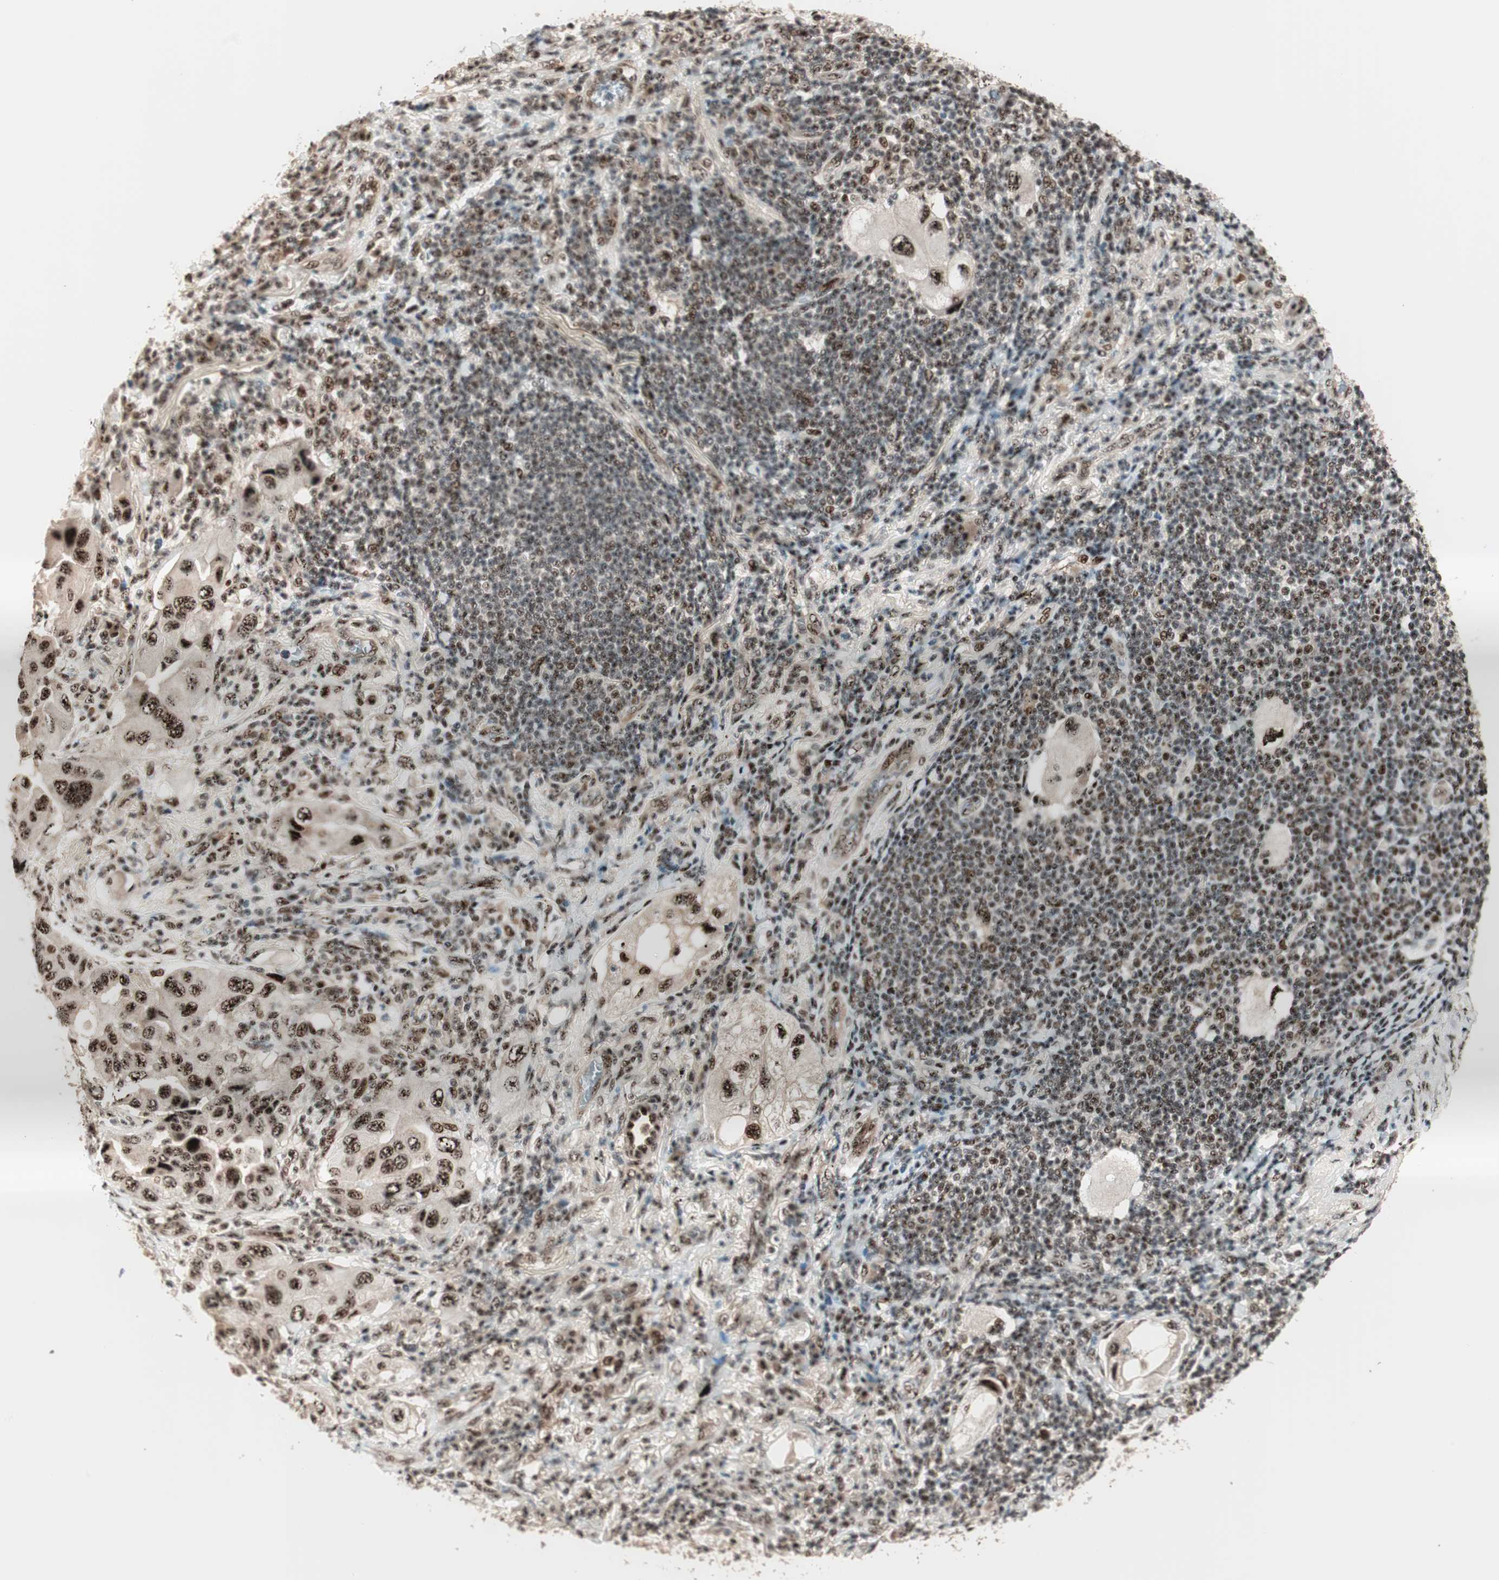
{"staining": {"intensity": "strong", "quantity": ">75%", "location": "nuclear"}, "tissue": "lung cancer", "cell_type": "Tumor cells", "image_type": "cancer", "snomed": [{"axis": "morphology", "description": "Adenocarcinoma, NOS"}, {"axis": "topography", "description": "Lung"}], "caption": "Human lung cancer stained with a protein marker shows strong staining in tumor cells.", "gene": "NR5A2", "patient": {"sex": "female", "age": 65}}